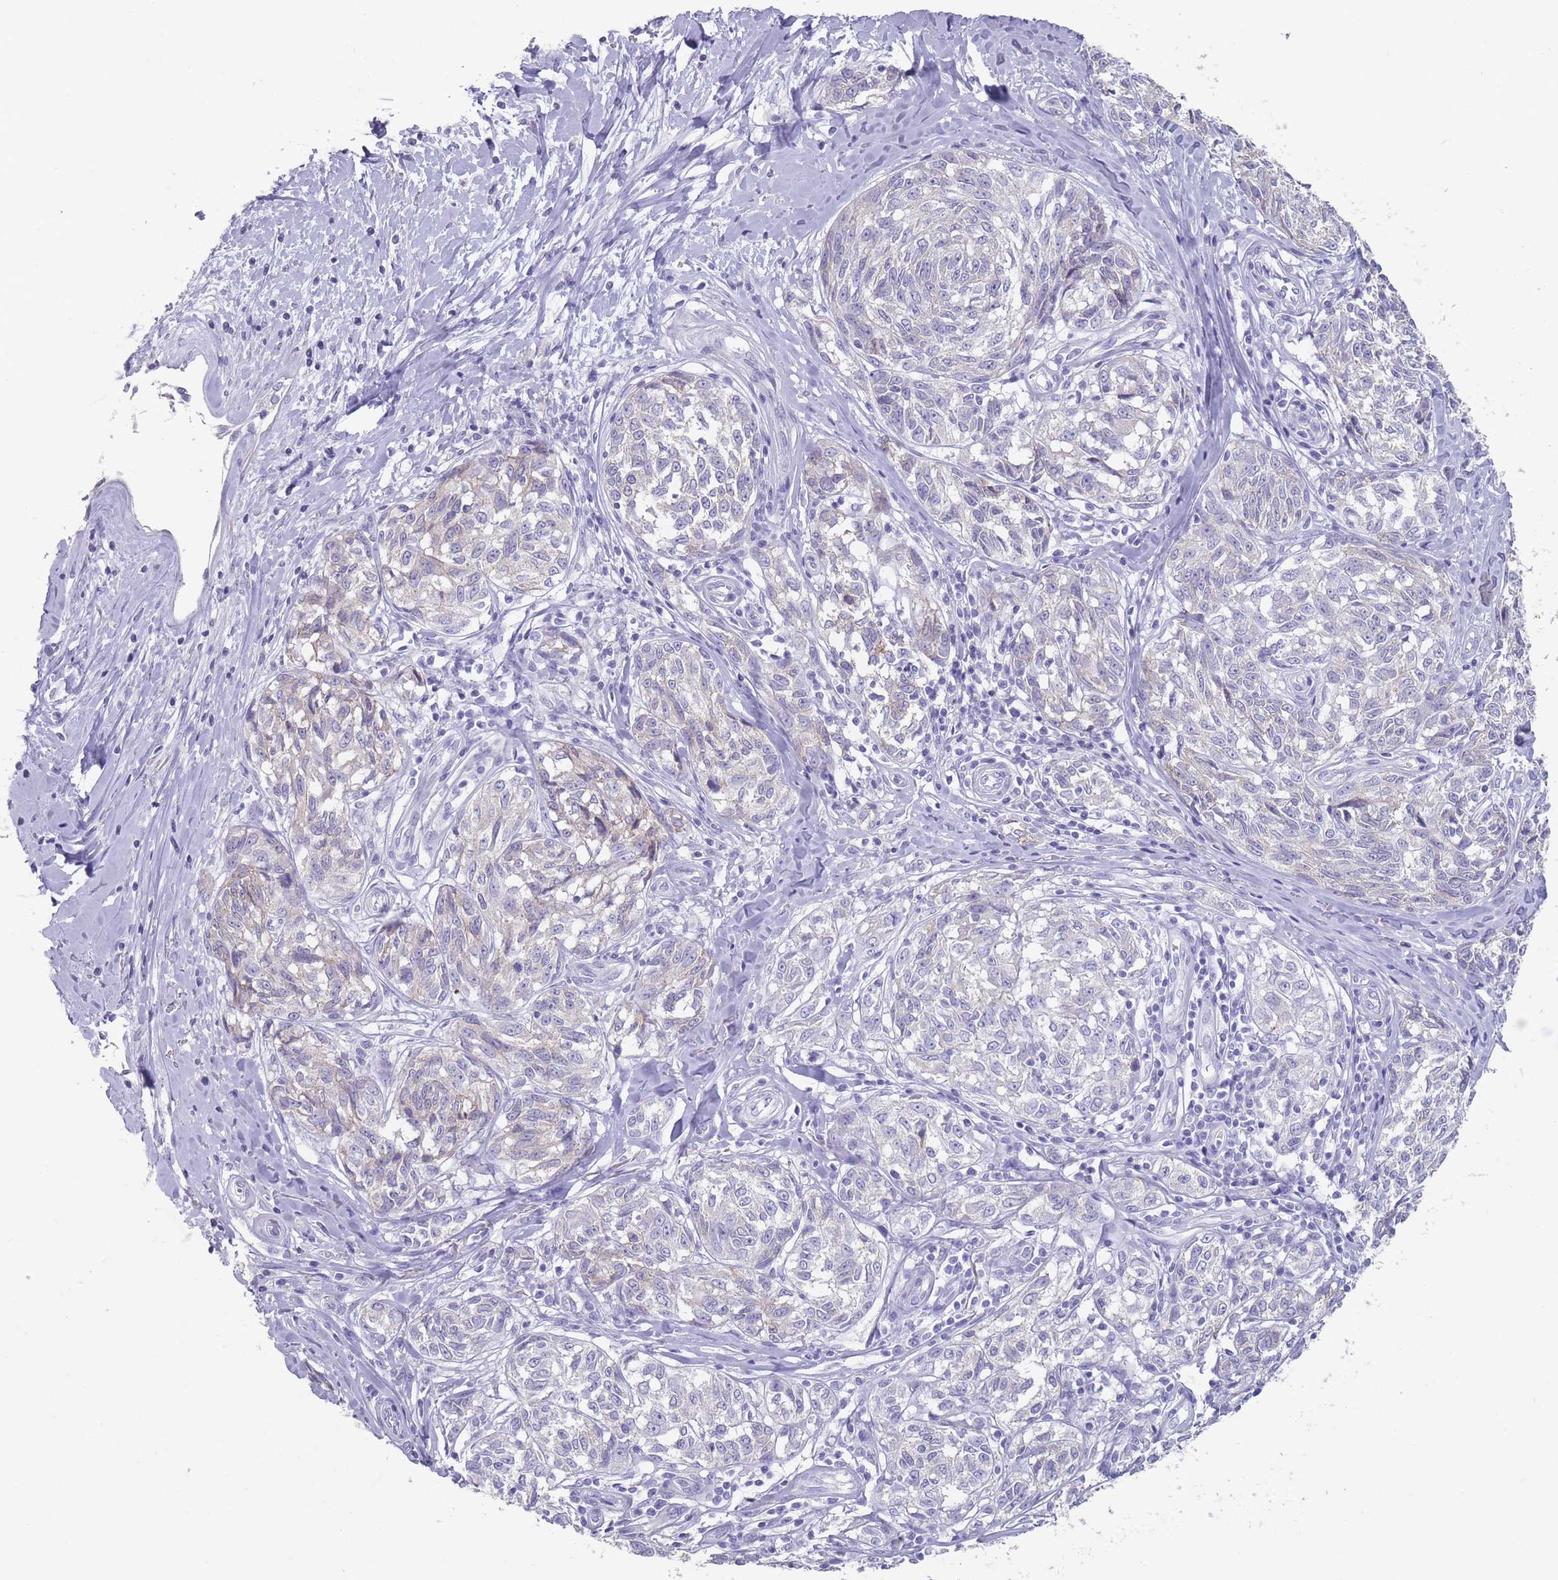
{"staining": {"intensity": "negative", "quantity": "none", "location": "none"}, "tissue": "melanoma", "cell_type": "Tumor cells", "image_type": "cancer", "snomed": [{"axis": "morphology", "description": "Normal tissue, NOS"}, {"axis": "morphology", "description": "Malignant melanoma, NOS"}, {"axis": "topography", "description": "Skin"}], "caption": "An immunohistochemistry photomicrograph of malignant melanoma is shown. There is no staining in tumor cells of malignant melanoma.", "gene": "RHBG", "patient": {"sex": "female", "age": 64}}